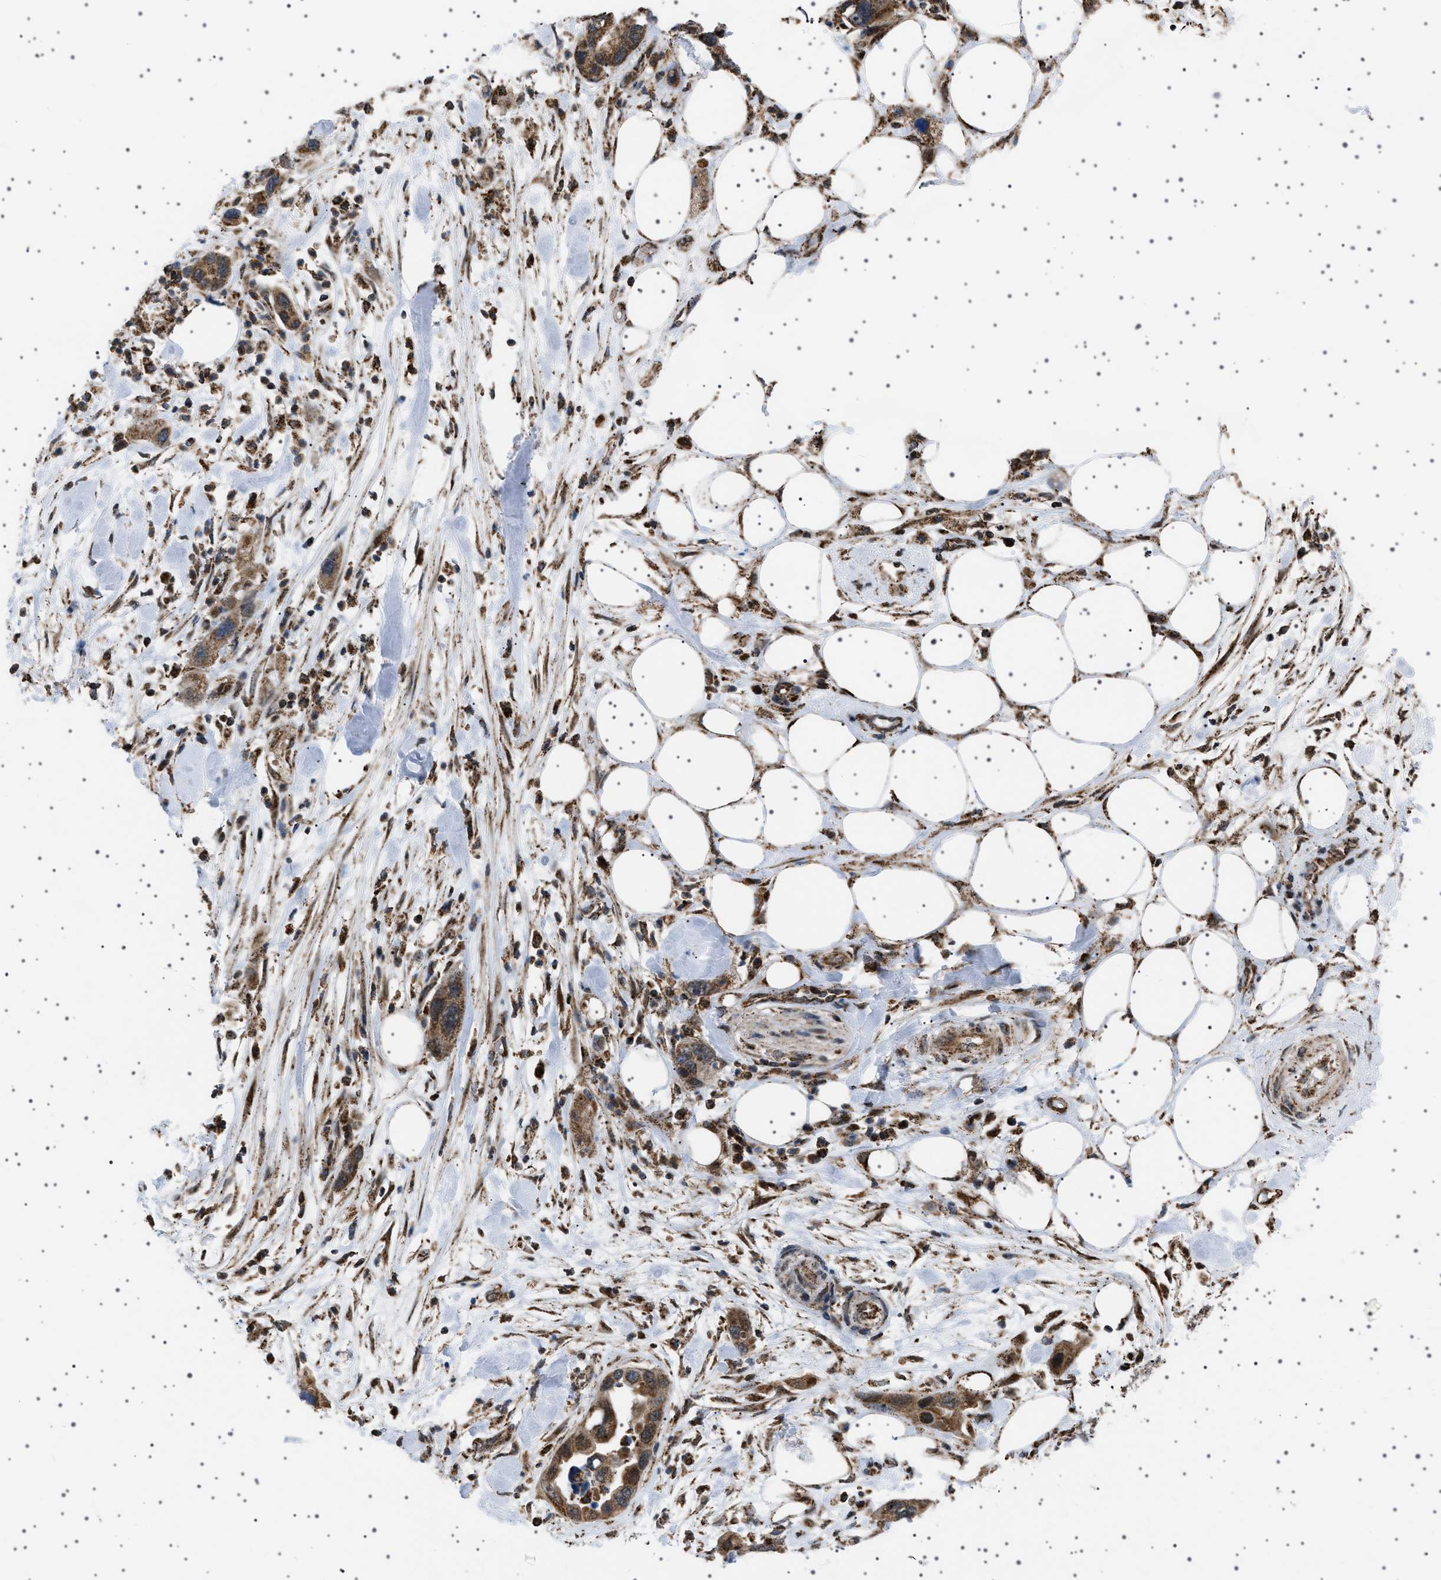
{"staining": {"intensity": "moderate", "quantity": ">75%", "location": "cytoplasmic/membranous"}, "tissue": "pancreatic cancer", "cell_type": "Tumor cells", "image_type": "cancer", "snomed": [{"axis": "morphology", "description": "Normal tissue, NOS"}, {"axis": "morphology", "description": "Adenocarcinoma, NOS"}, {"axis": "topography", "description": "Pancreas"}], "caption": "Adenocarcinoma (pancreatic) stained for a protein (brown) displays moderate cytoplasmic/membranous positive staining in approximately >75% of tumor cells.", "gene": "MELK", "patient": {"sex": "female", "age": 71}}